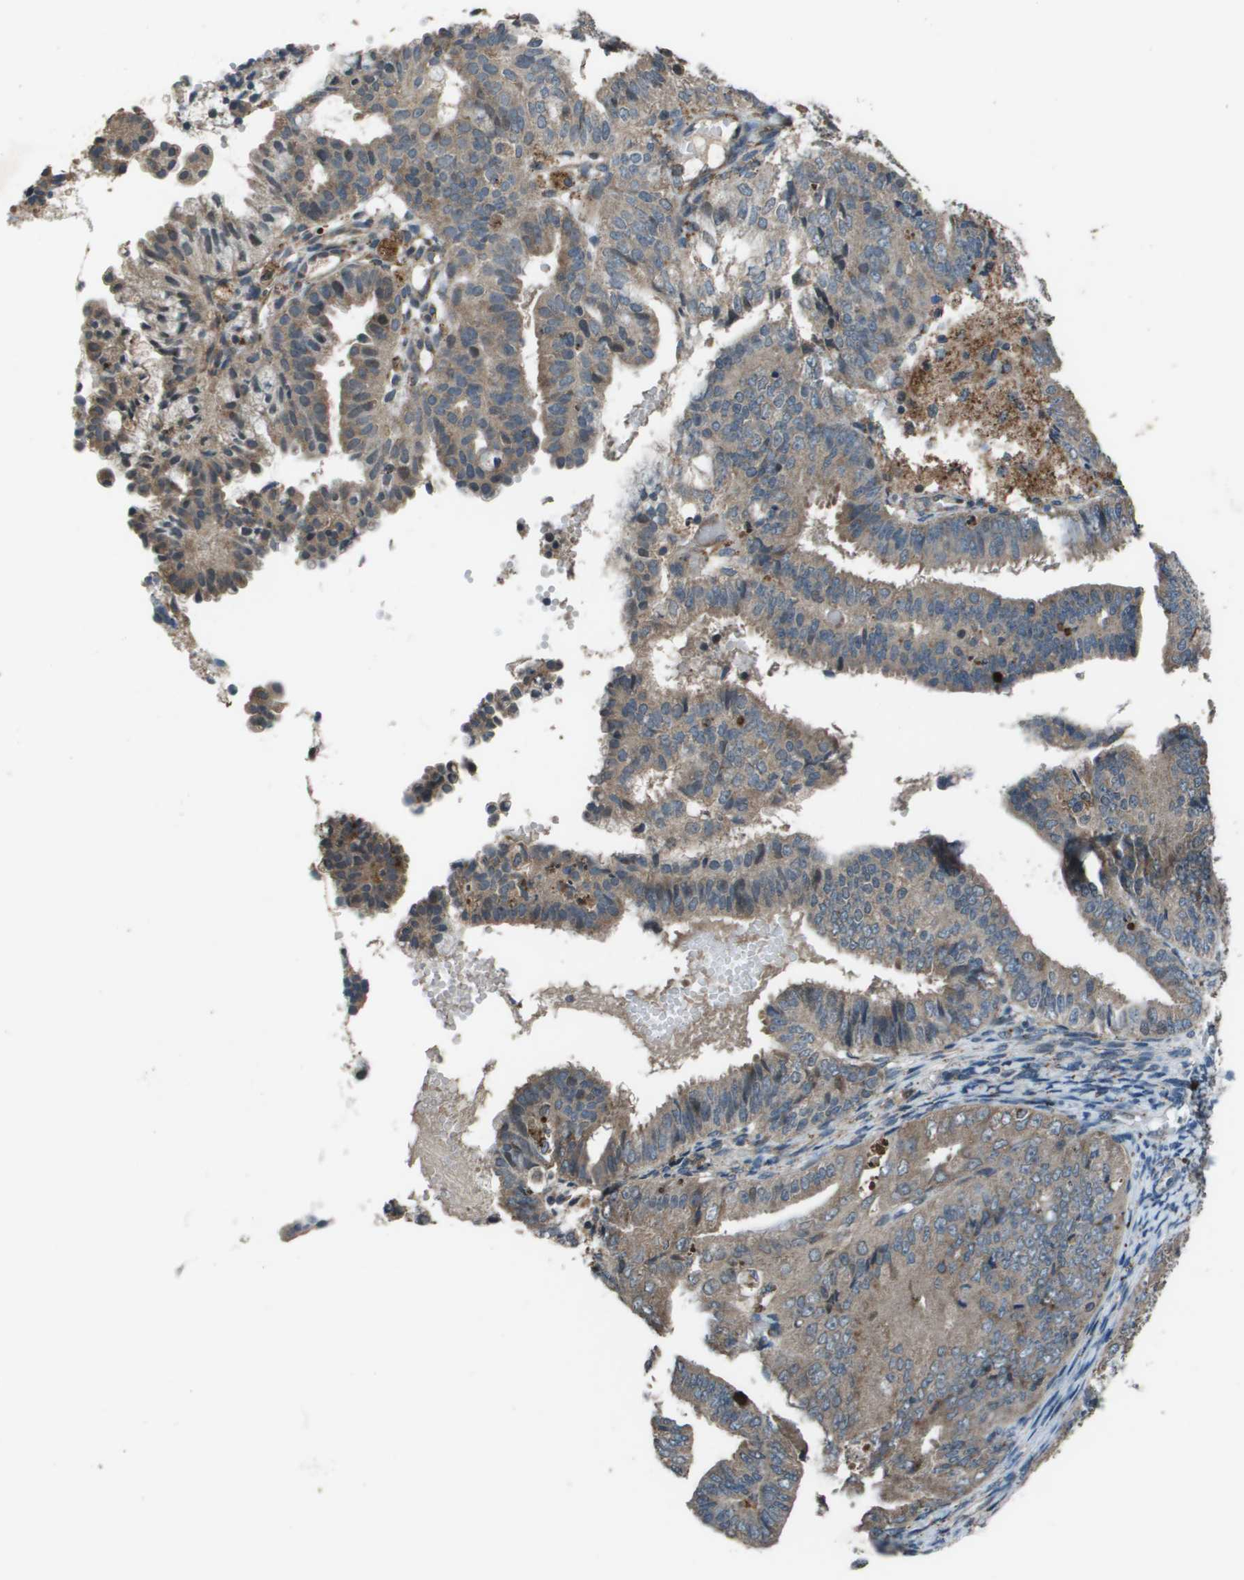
{"staining": {"intensity": "weak", "quantity": ">75%", "location": "cytoplasmic/membranous"}, "tissue": "endometrial cancer", "cell_type": "Tumor cells", "image_type": "cancer", "snomed": [{"axis": "morphology", "description": "Adenocarcinoma, NOS"}, {"axis": "topography", "description": "Endometrium"}], "caption": "Human endometrial cancer stained with a brown dye shows weak cytoplasmic/membranous positive expression in about >75% of tumor cells.", "gene": "GOSR2", "patient": {"sex": "female", "age": 63}}